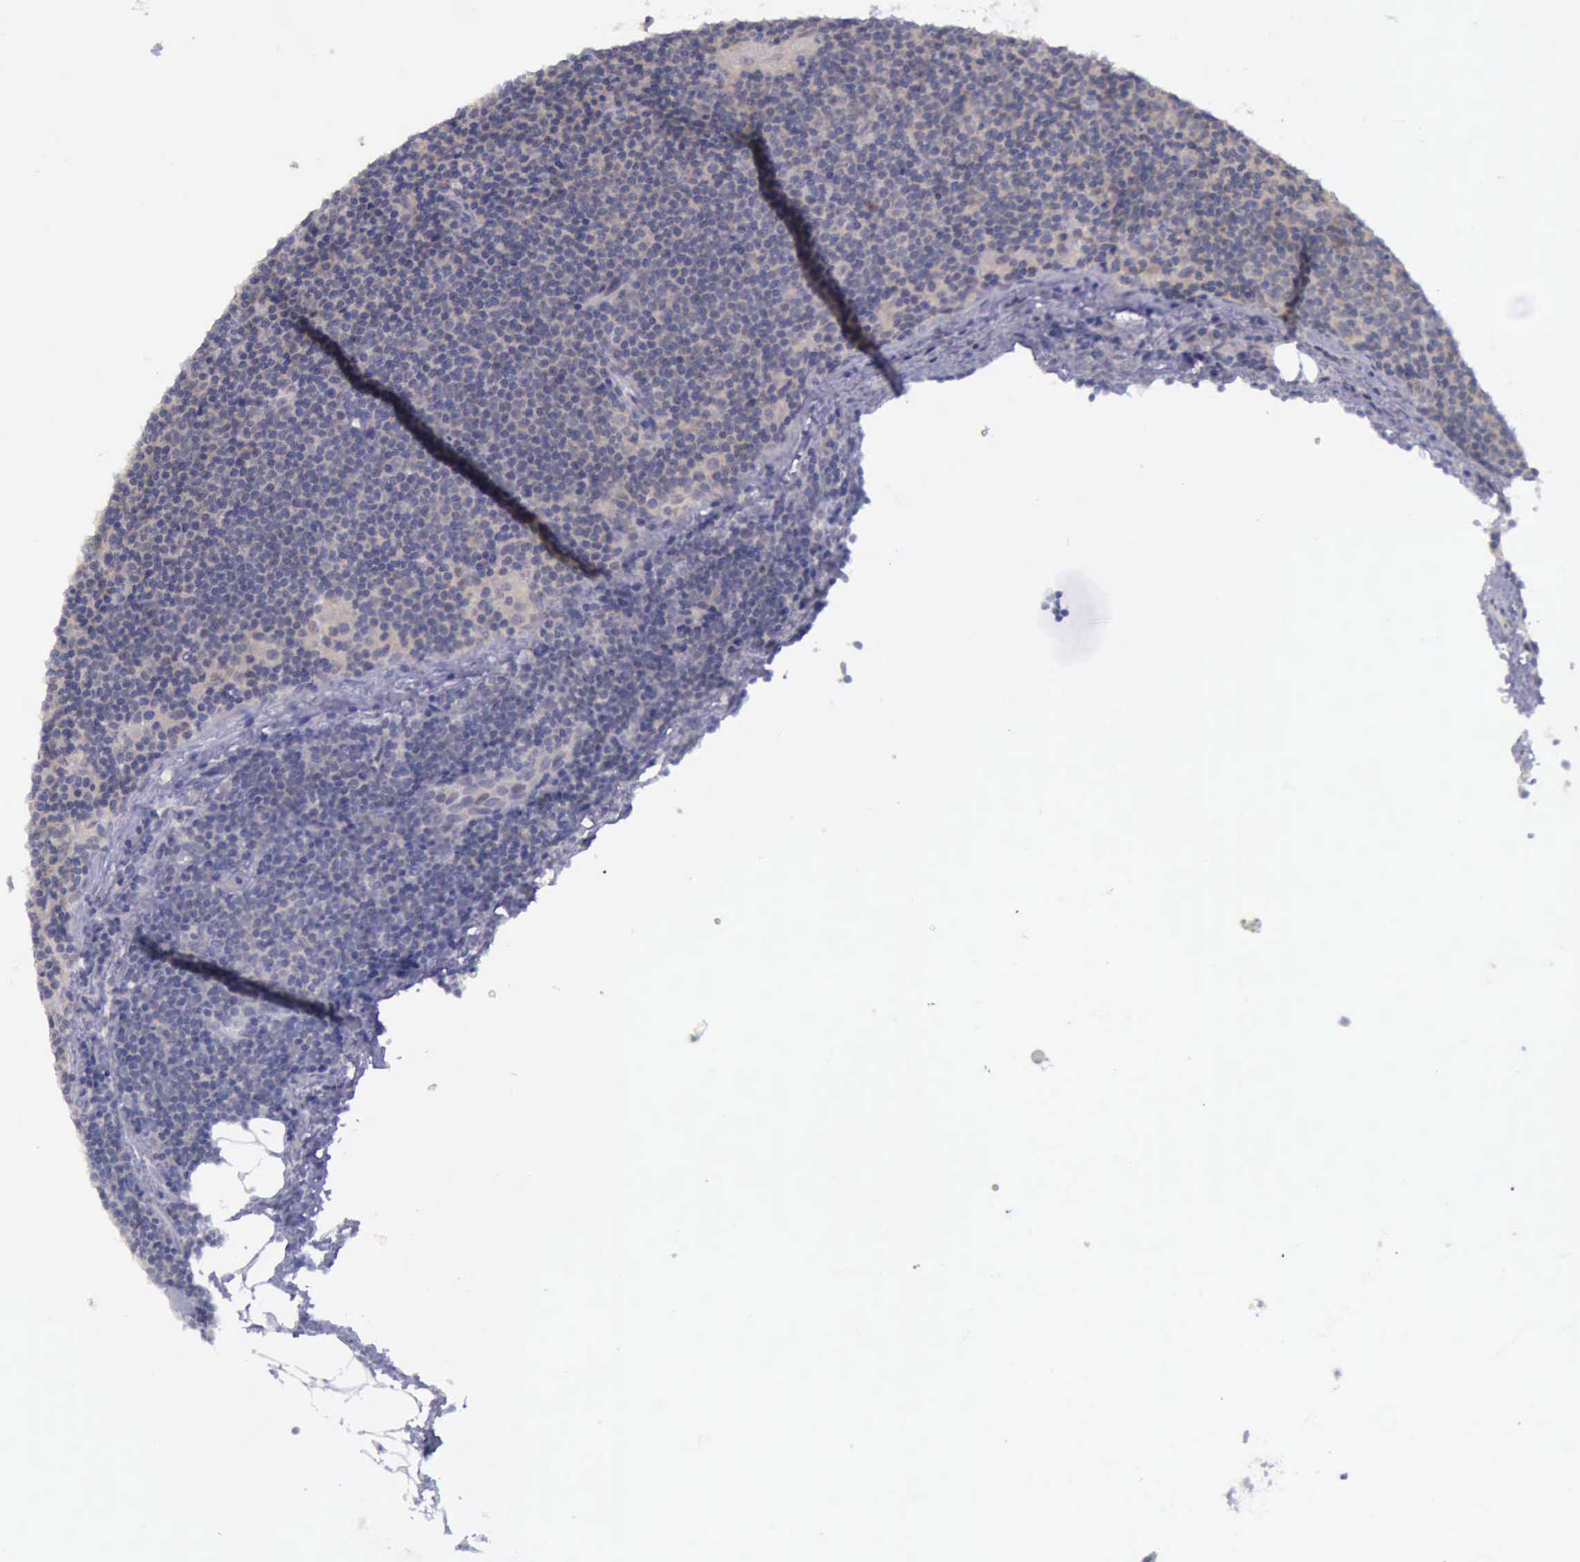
{"staining": {"intensity": "weak", "quantity": "25%-75%", "location": "cytoplasmic/membranous"}, "tissue": "lymphoma", "cell_type": "Tumor cells", "image_type": "cancer", "snomed": [{"axis": "morphology", "description": "Malignant lymphoma, non-Hodgkin's type, Low grade"}, {"axis": "topography", "description": "Lymph node"}], "caption": "IHC micrograph of neoplastic tissue: human low-grade malignant lymphoma, non-Hodgkin's type stained using immunohistochemistry (IHC) shows low levels of weak protein expression localized specifically in the cytoplasmic/membranous of tumor cells, appearing as a cytoplasmic/membranous brown color.", "gene": "ARNT2", "patient": {"sex": "female", "age": 69}}